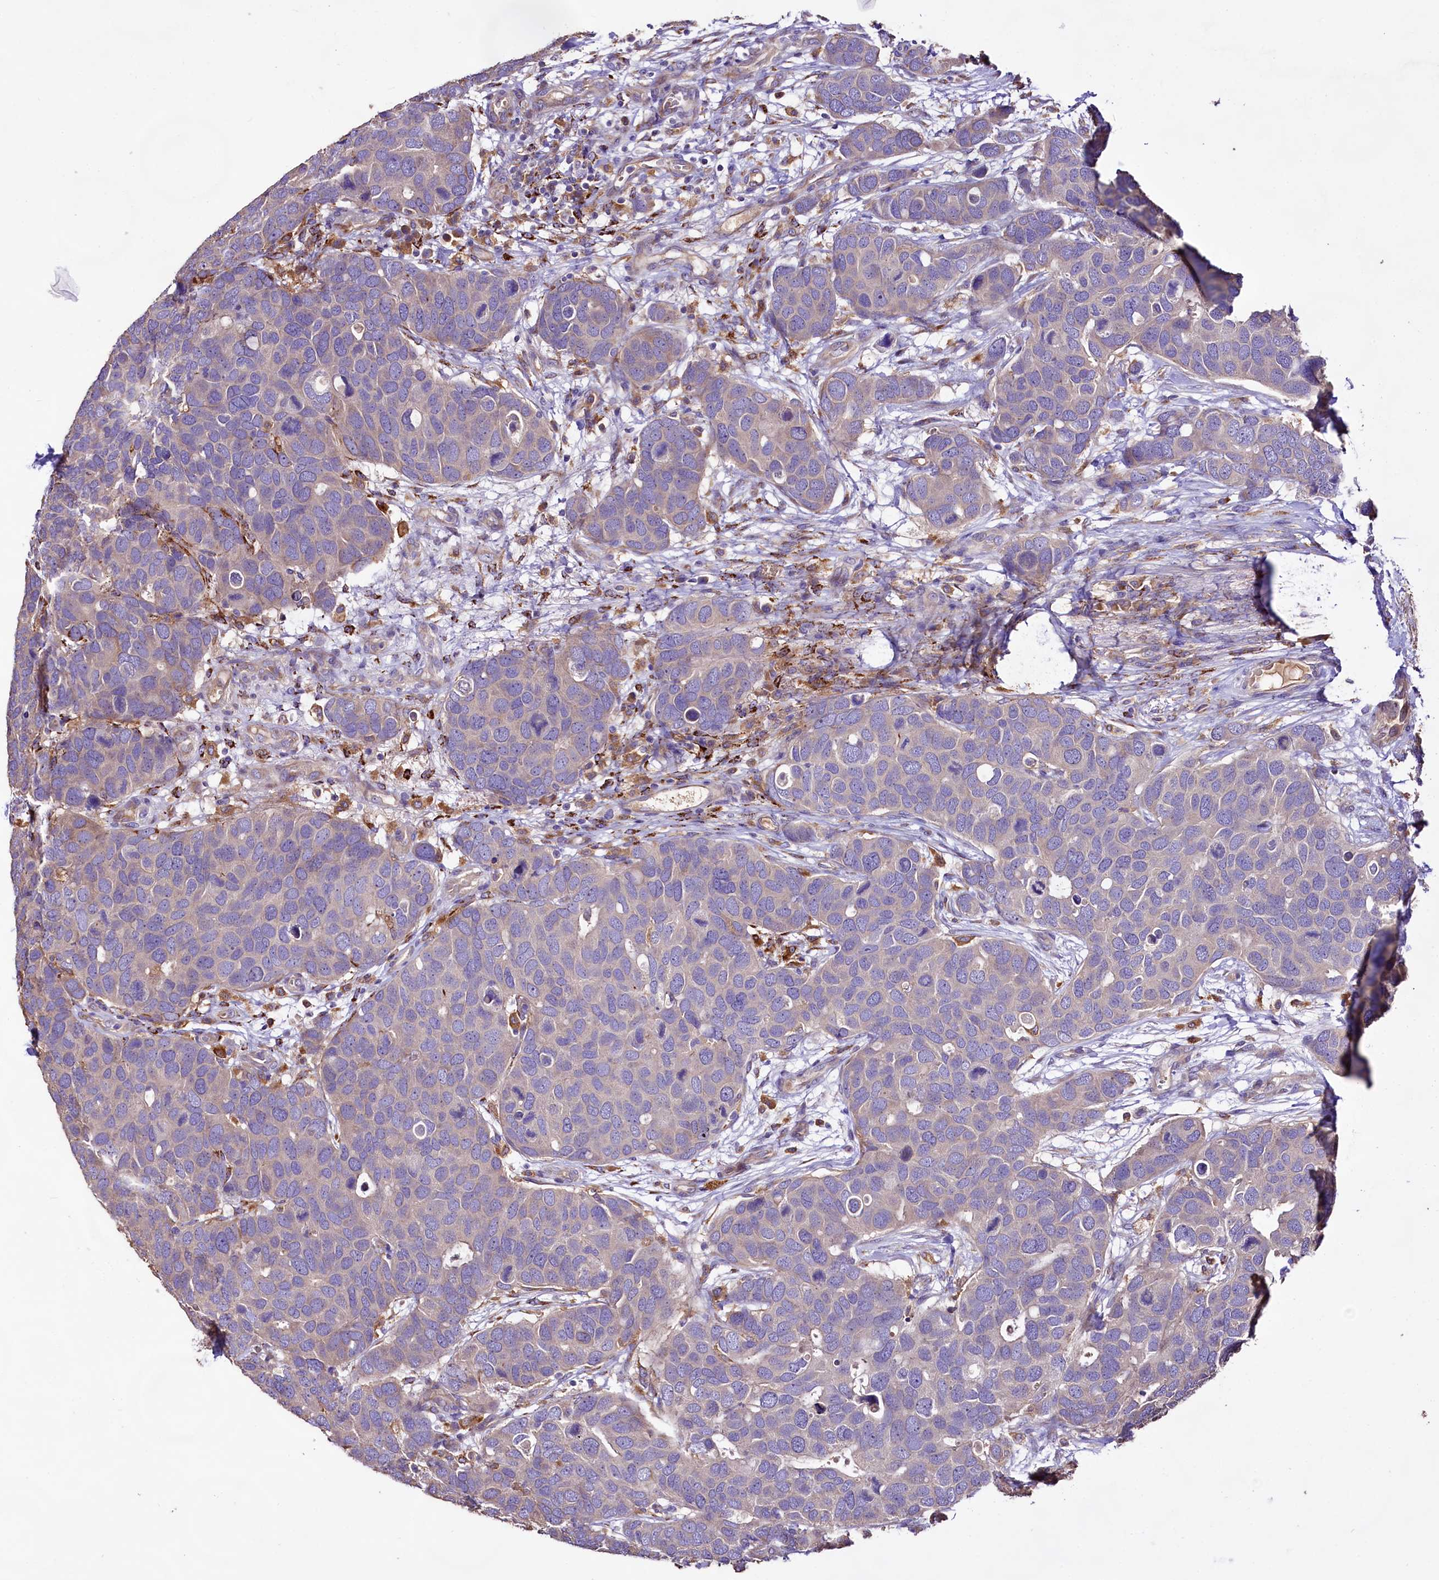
{"staining": {"intensity": "negative", "quantity": "none", "location": "none"}, "tissue": "breast cancer", "cell_type": "Tumor cells", "image_type": "cancer", "snomed": [{"axis": "morphology", "description": "Duct carcinoma"}, {"axis": "topography", "description": "Breast"}], "caption": "Immunohistochemistry image of neoplastic tissue: breast cancer (infiltrating ductal carcinoma) stained with DAB demonstrates no significant protein expression in tumor cells.", "gene": "DMXL2", "patient": {"sex": "female", "age": 83}}